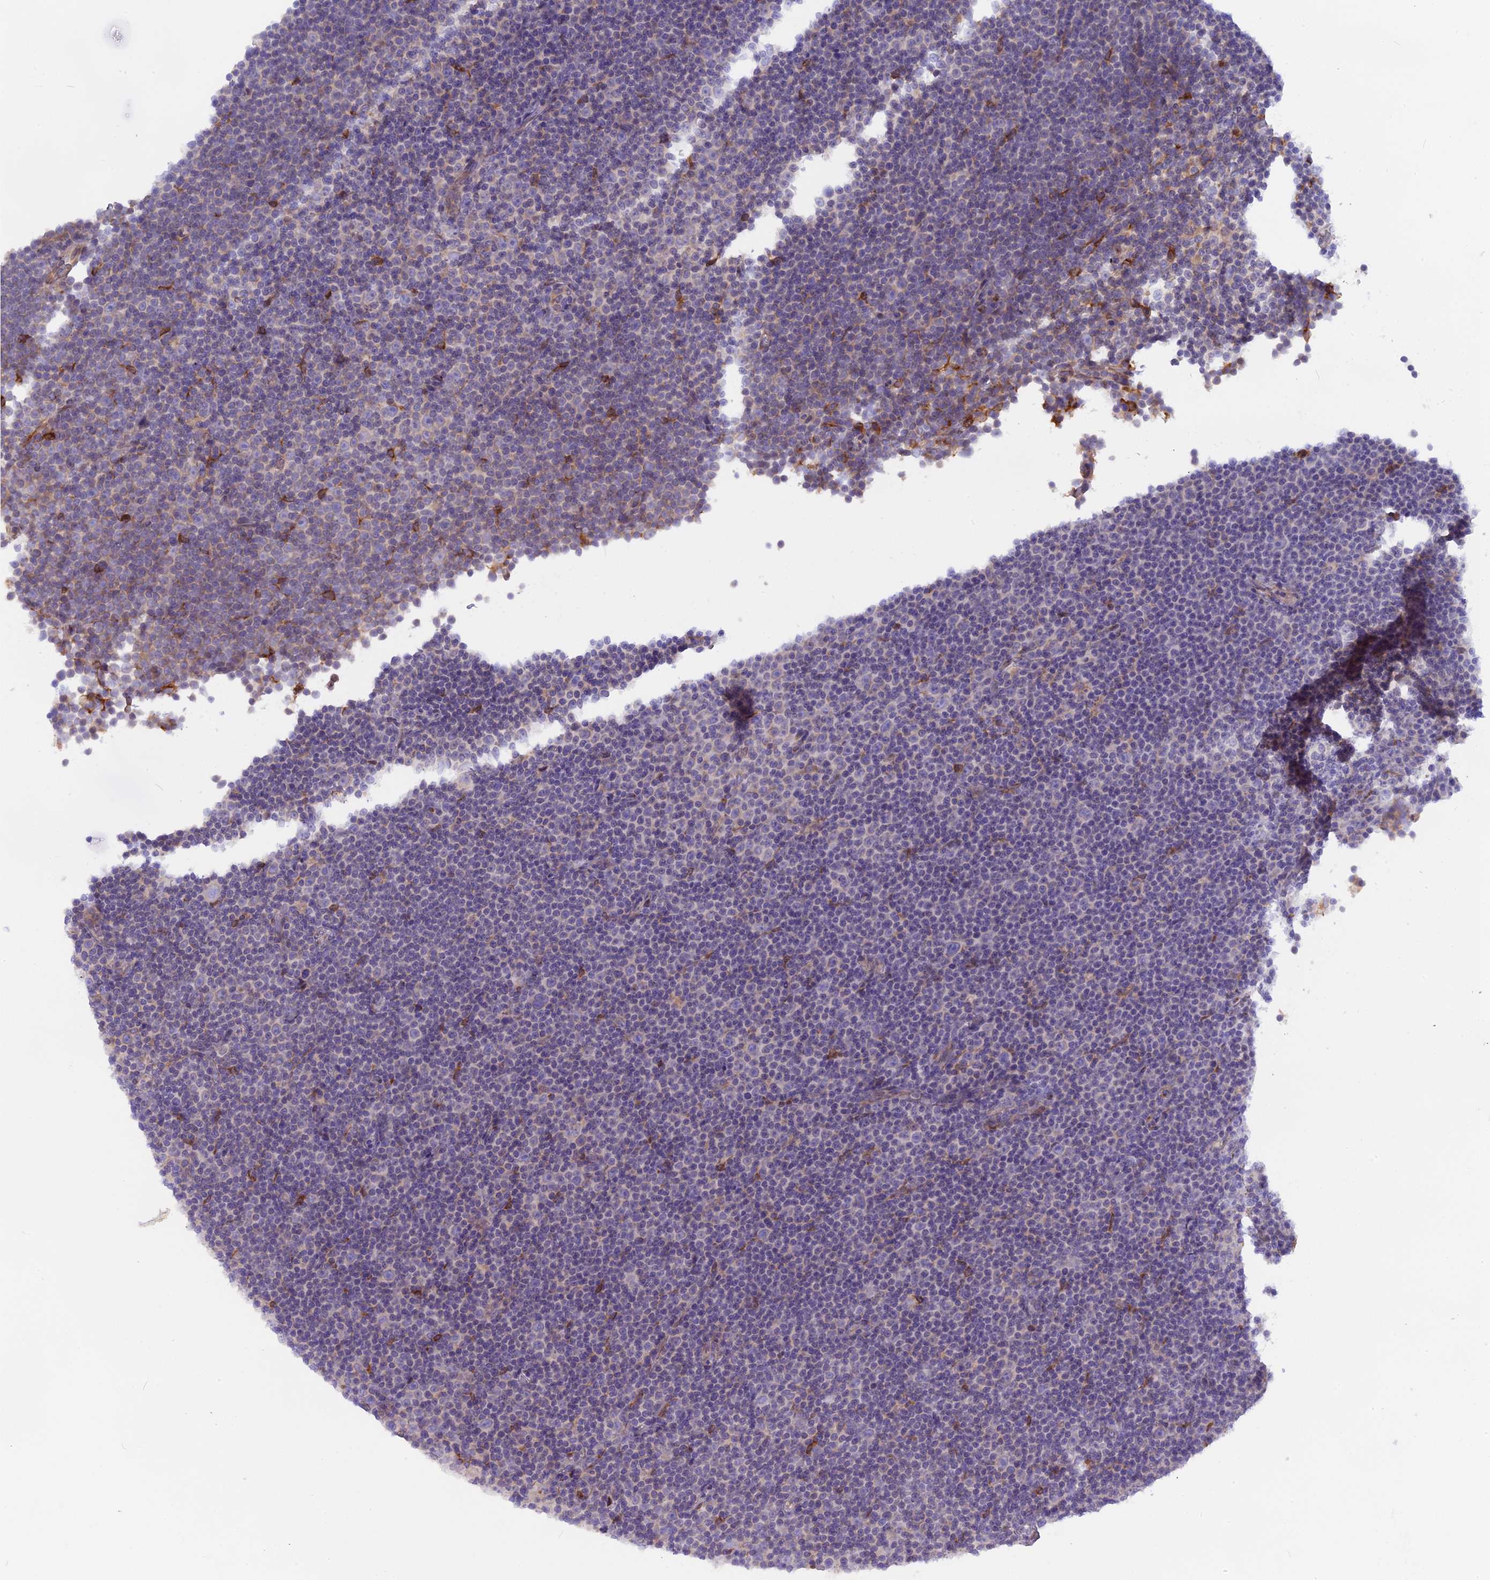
{"staining": {"intensity": "negative", "quantity": "none", "location": "none"}, "tissue": "lymphoma", "cell_type": "Tumor cells", "image_type": "cancer", "snomed": [{"axis": "morphology", "description": "Malignant lymphoma, non-Hodgkin's type, Low grade"}, {"axis": "topography", "description": "Lymph node"}], "caption": "This is a micrograph of immunohistochemistry staining of lymphoma, which shows no expression in tumor cells.", "gene": "TLCD1", "patient": {"sex": "female", "age": 67}}